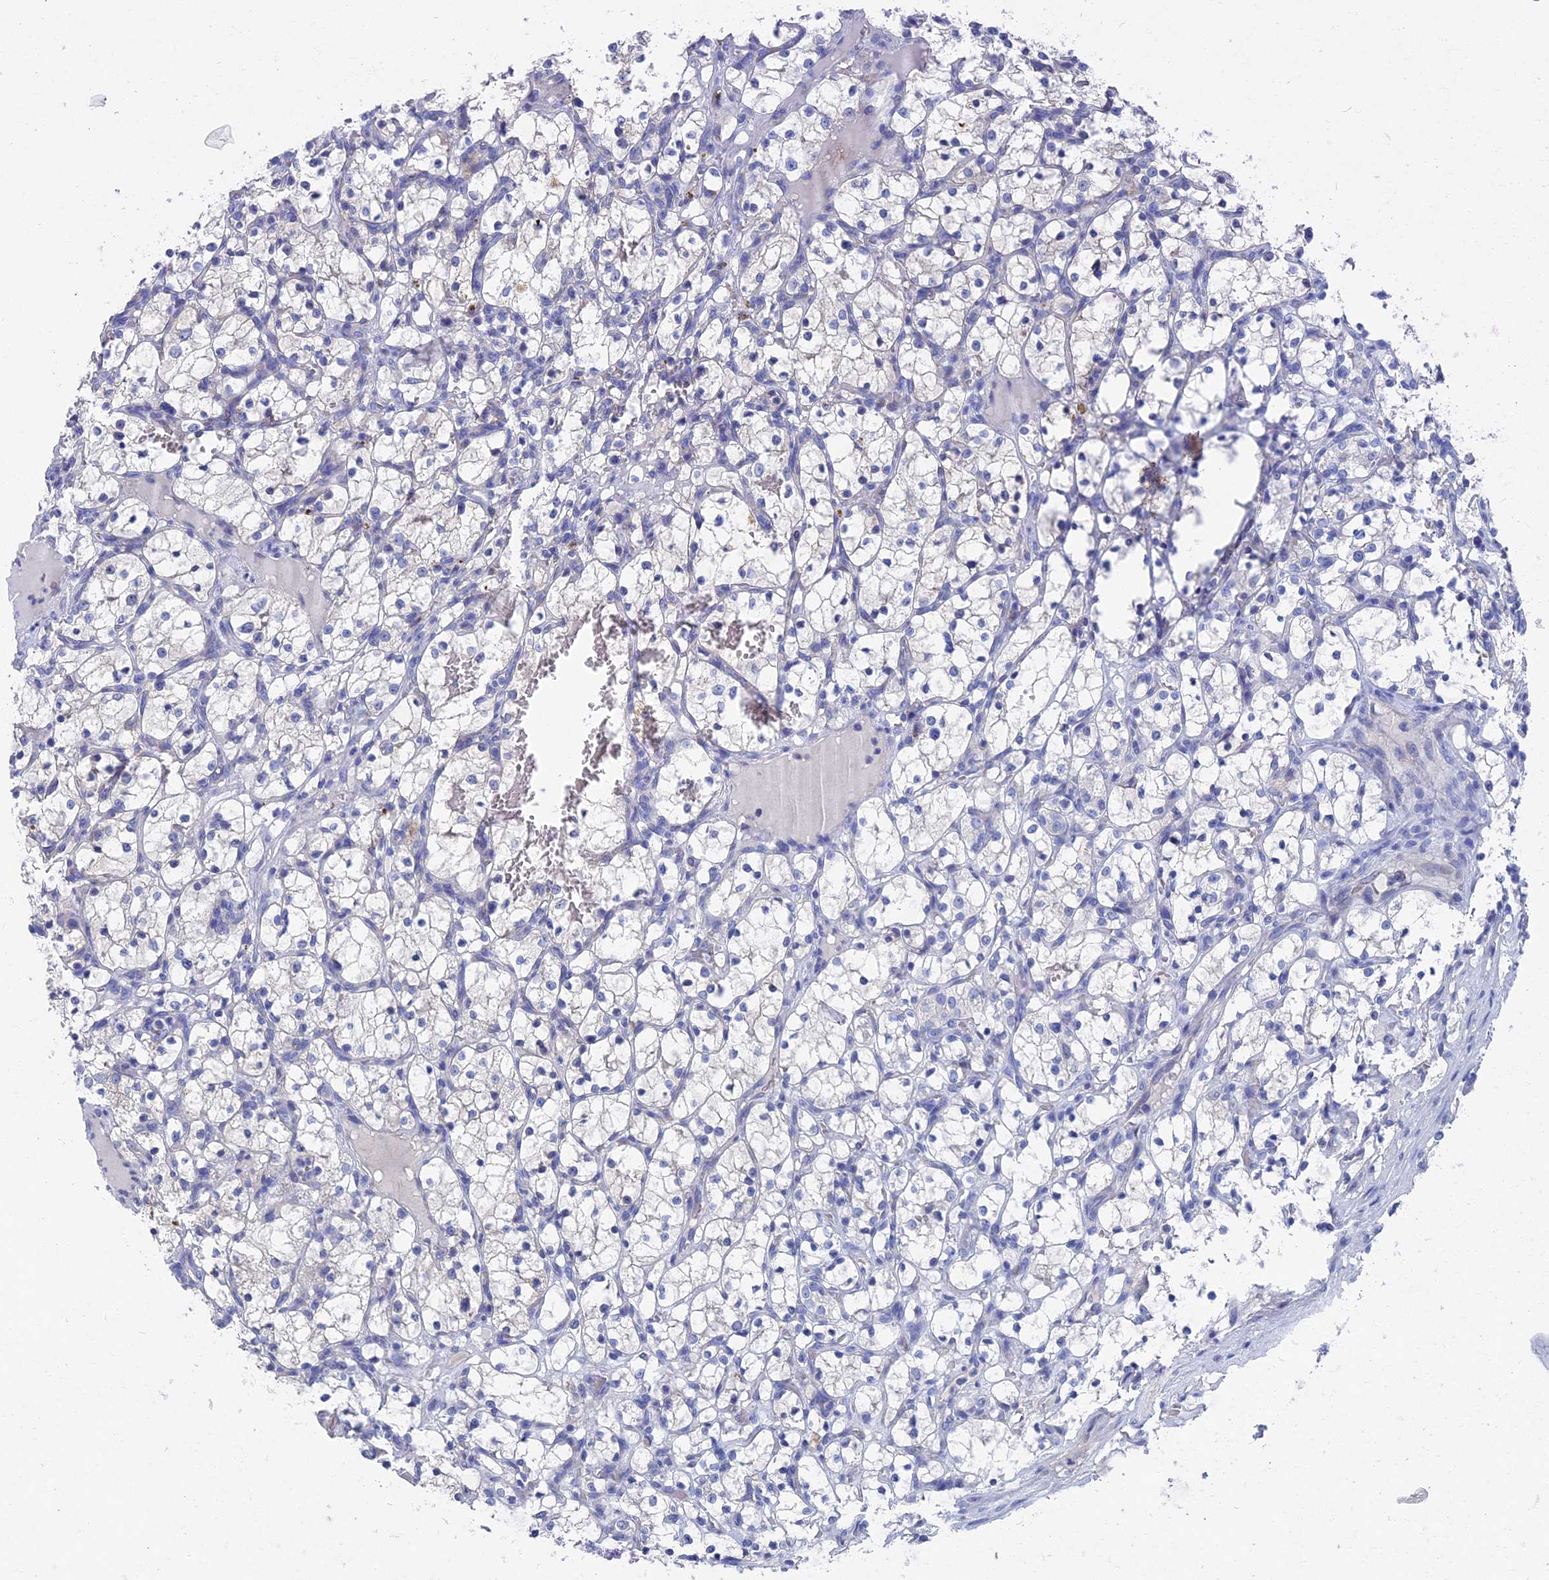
{"staining": {"intensity": "negative", "quantity": "none", "location": "none"}, "tissue": "renal cancer", "cell_type": "Tumor cells", "image_type": "cancer", "snomed": [{"axis": "morphology", "description": "Adenocarcinoma, NOS"}, {"axis": "topography", "description": "Kidney"}], "caption": "Immunohistochemical staining of adenocarcinoma (renal) reveals no significant positivity in tumor cells.", "gene": "HIGD1A", "patient": {"sex": "female", "age": 69}}